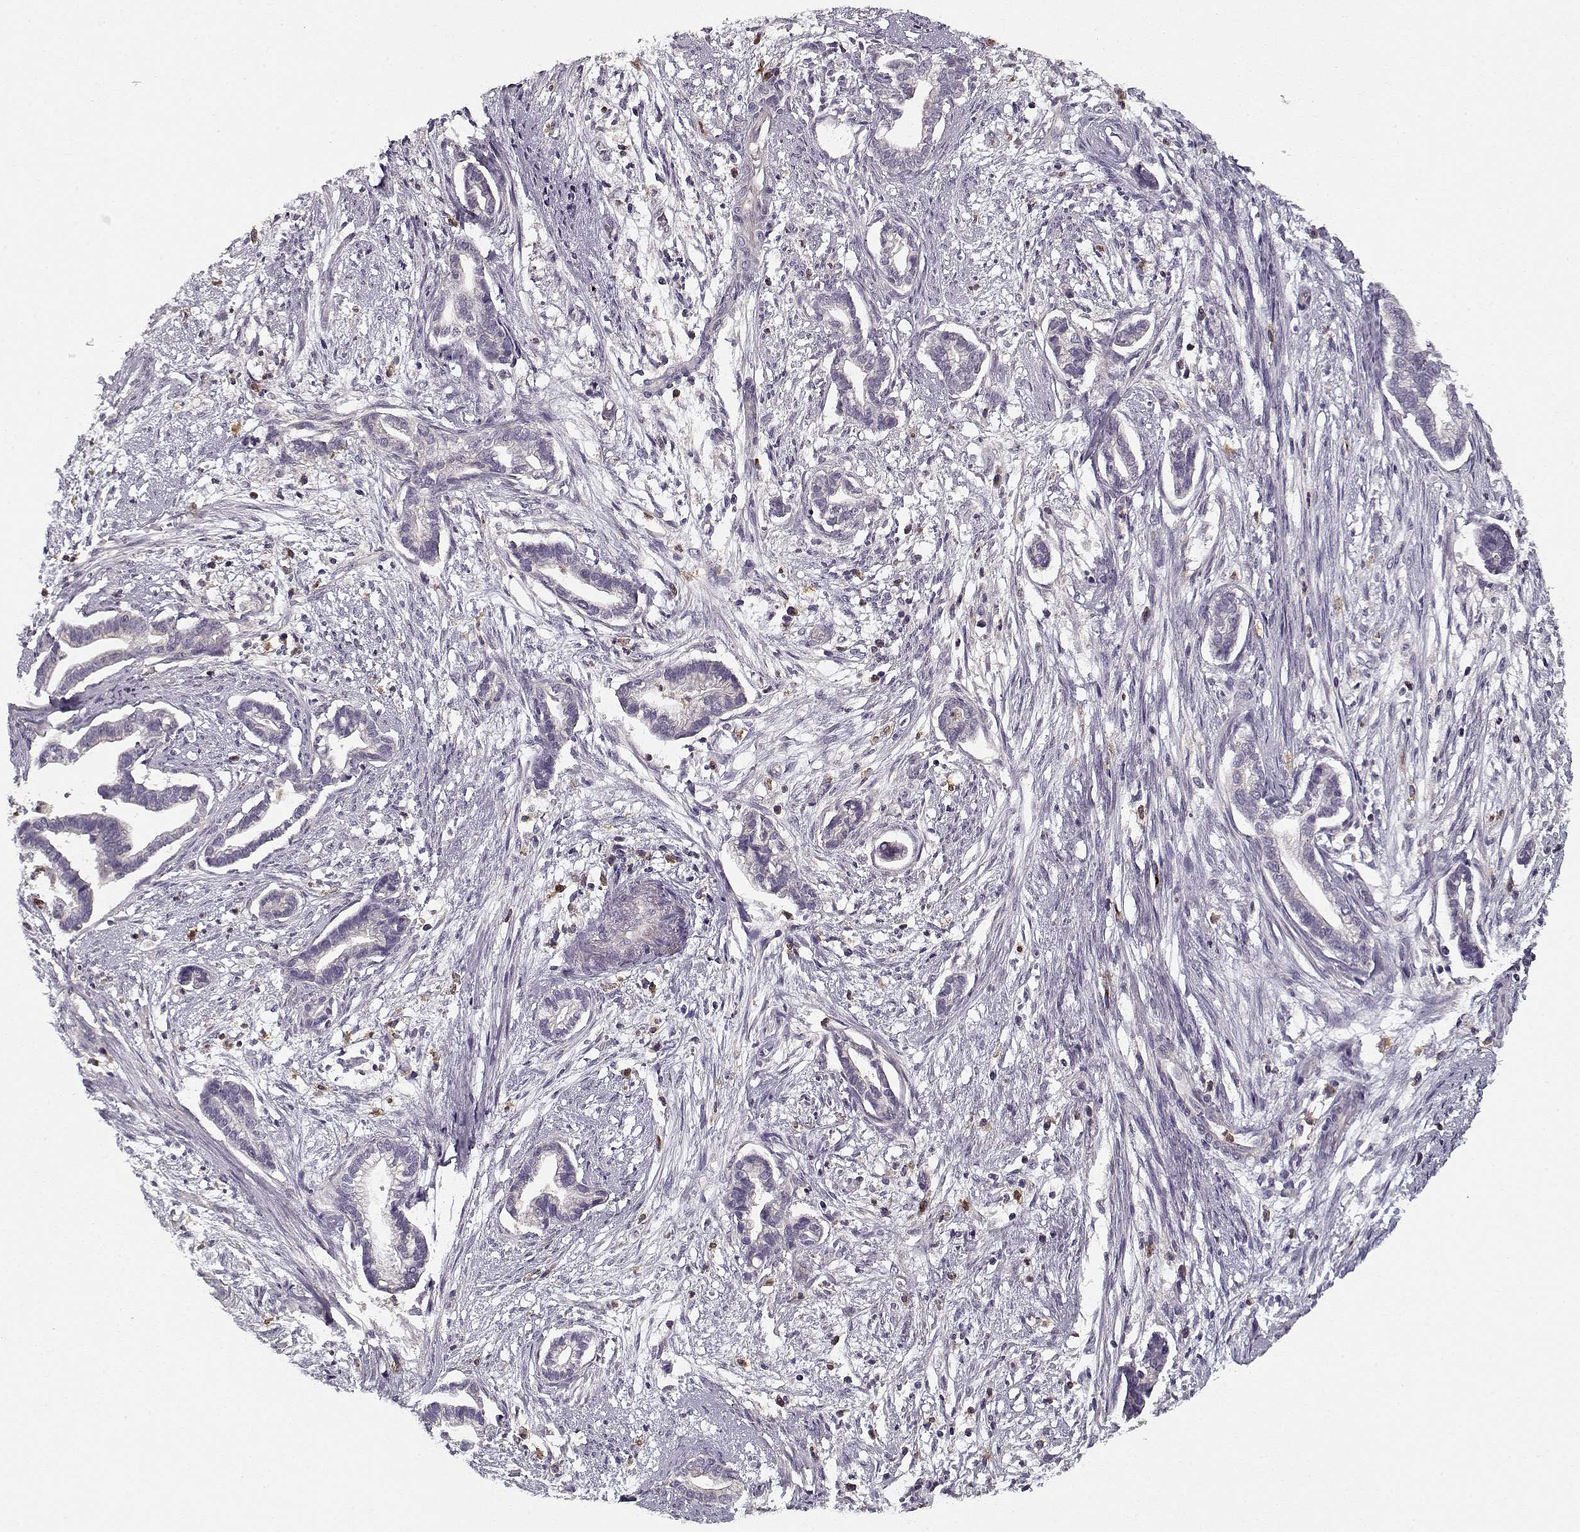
{"staining": {"intensity": "negative", "quantity": "none", "location": "none"}, "tissue": "cervical cancer", "cell_type": "Tumor cells", "image_type": "cancer", "snomed": [{"axis": "morphology", "description": "Adenocarcinoma, NOS"}, {"axis": "topography", "description": "Cervix"}], "caption": "IHC of cervical adenocarcinoma reveals no staining in tumor cells.", "gene": "UNC13D", "patient": {"sex": "female", "age": 62}}